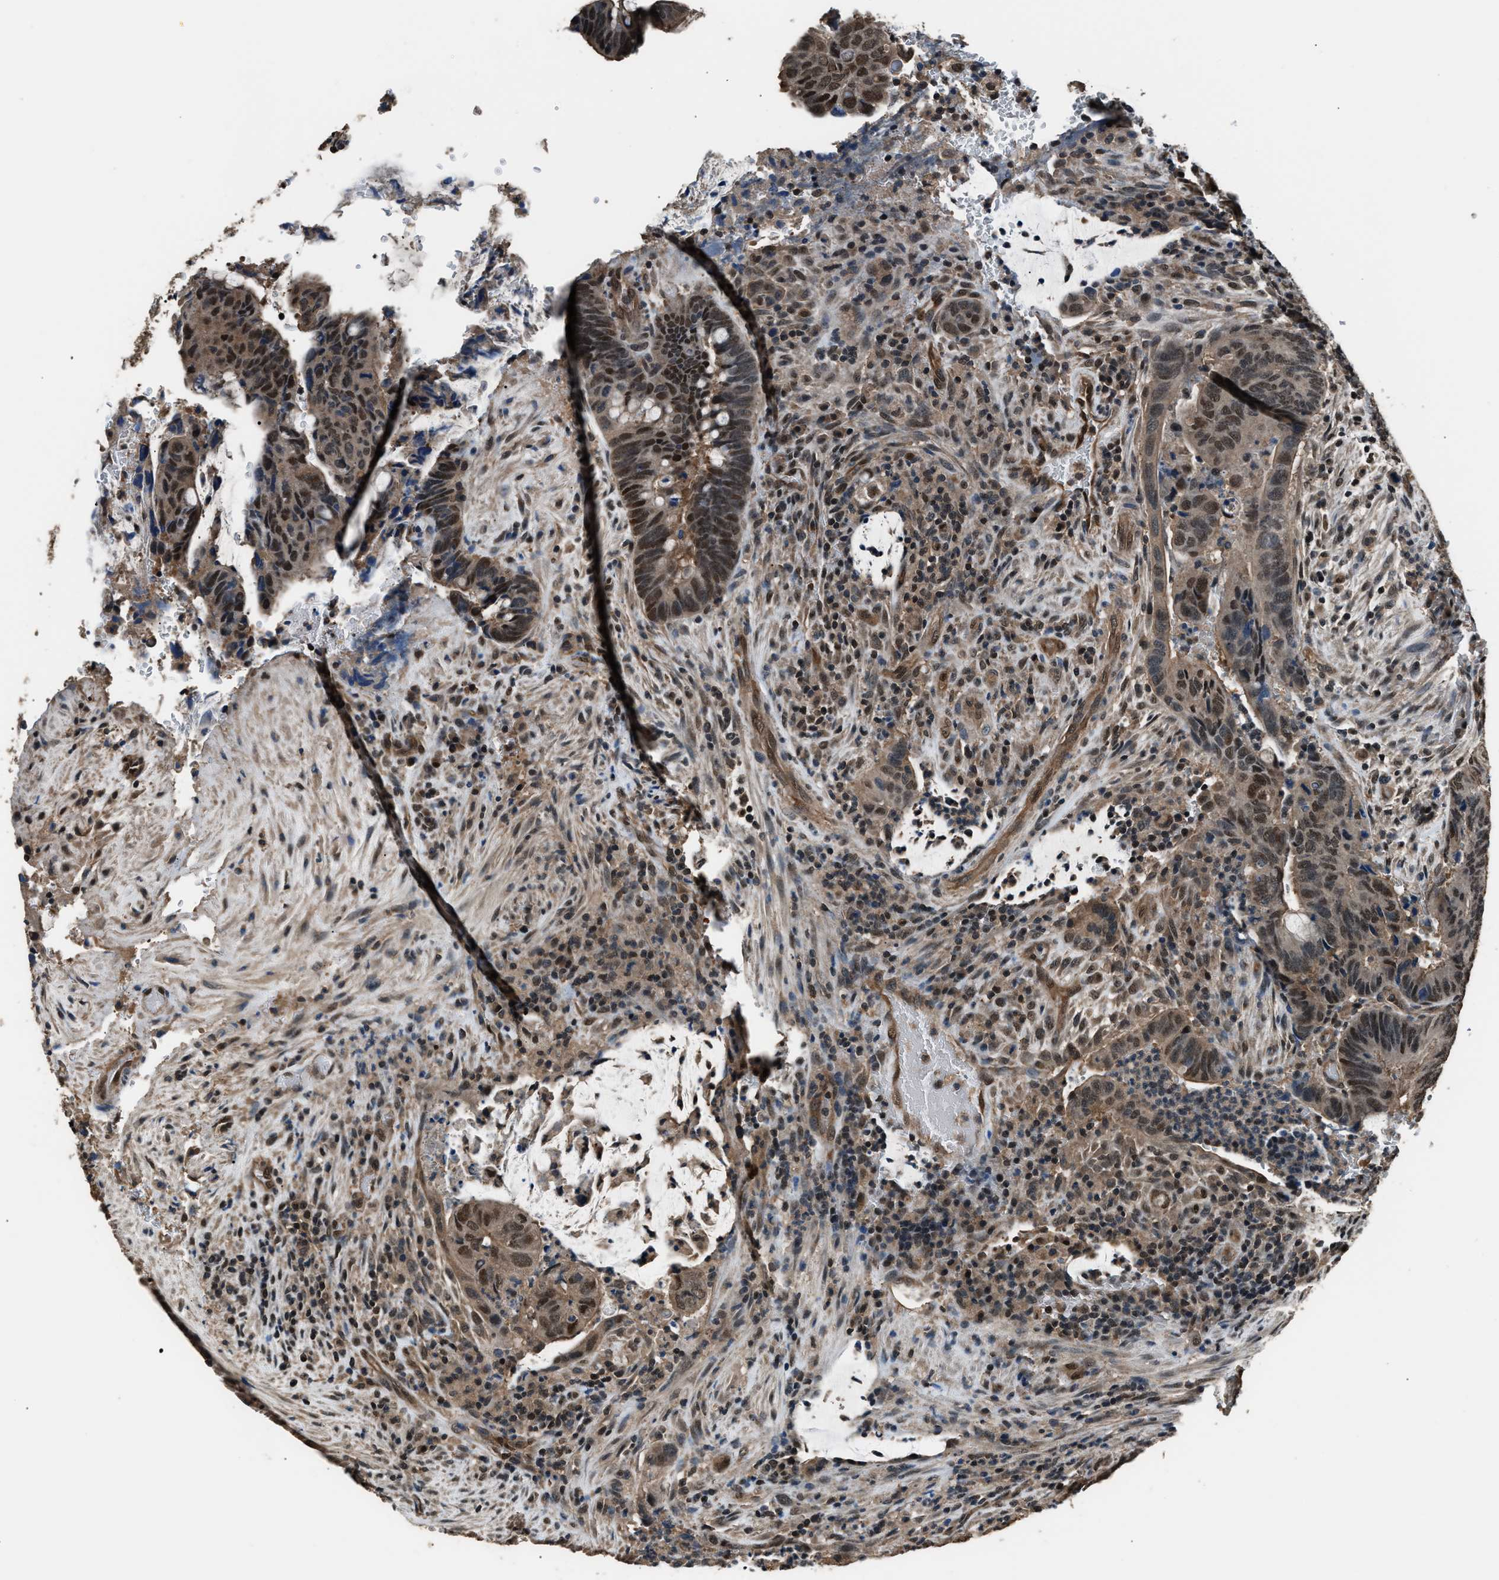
{"staining": {"intensity": "moderate", "quantity": ">75%", "location": "cytoplasmic/membranous,nuclear"}, "tissue": "colorectal cancer", "cell_type": "Tumor cells", "image_type": "cancer", "snomed": [{"axis": "morphology", "description": "Normal tissue, NOS"}, {"axis": "morphology", "description": "Adenocarcinoma, NOS"}, {"axis": "topography", "description": "Rectum"}, {"axis": "topography", "description": "Peripheral nerve tissue"}], "caption": "Colorectal cancer (adenocarcinoma) stained for a protein reveals moderate cytoplasmic/membranous and nuclear positivity in tumor cells.", "gene": "DFFA", "patient": {"sex": "male", "age": 92}}